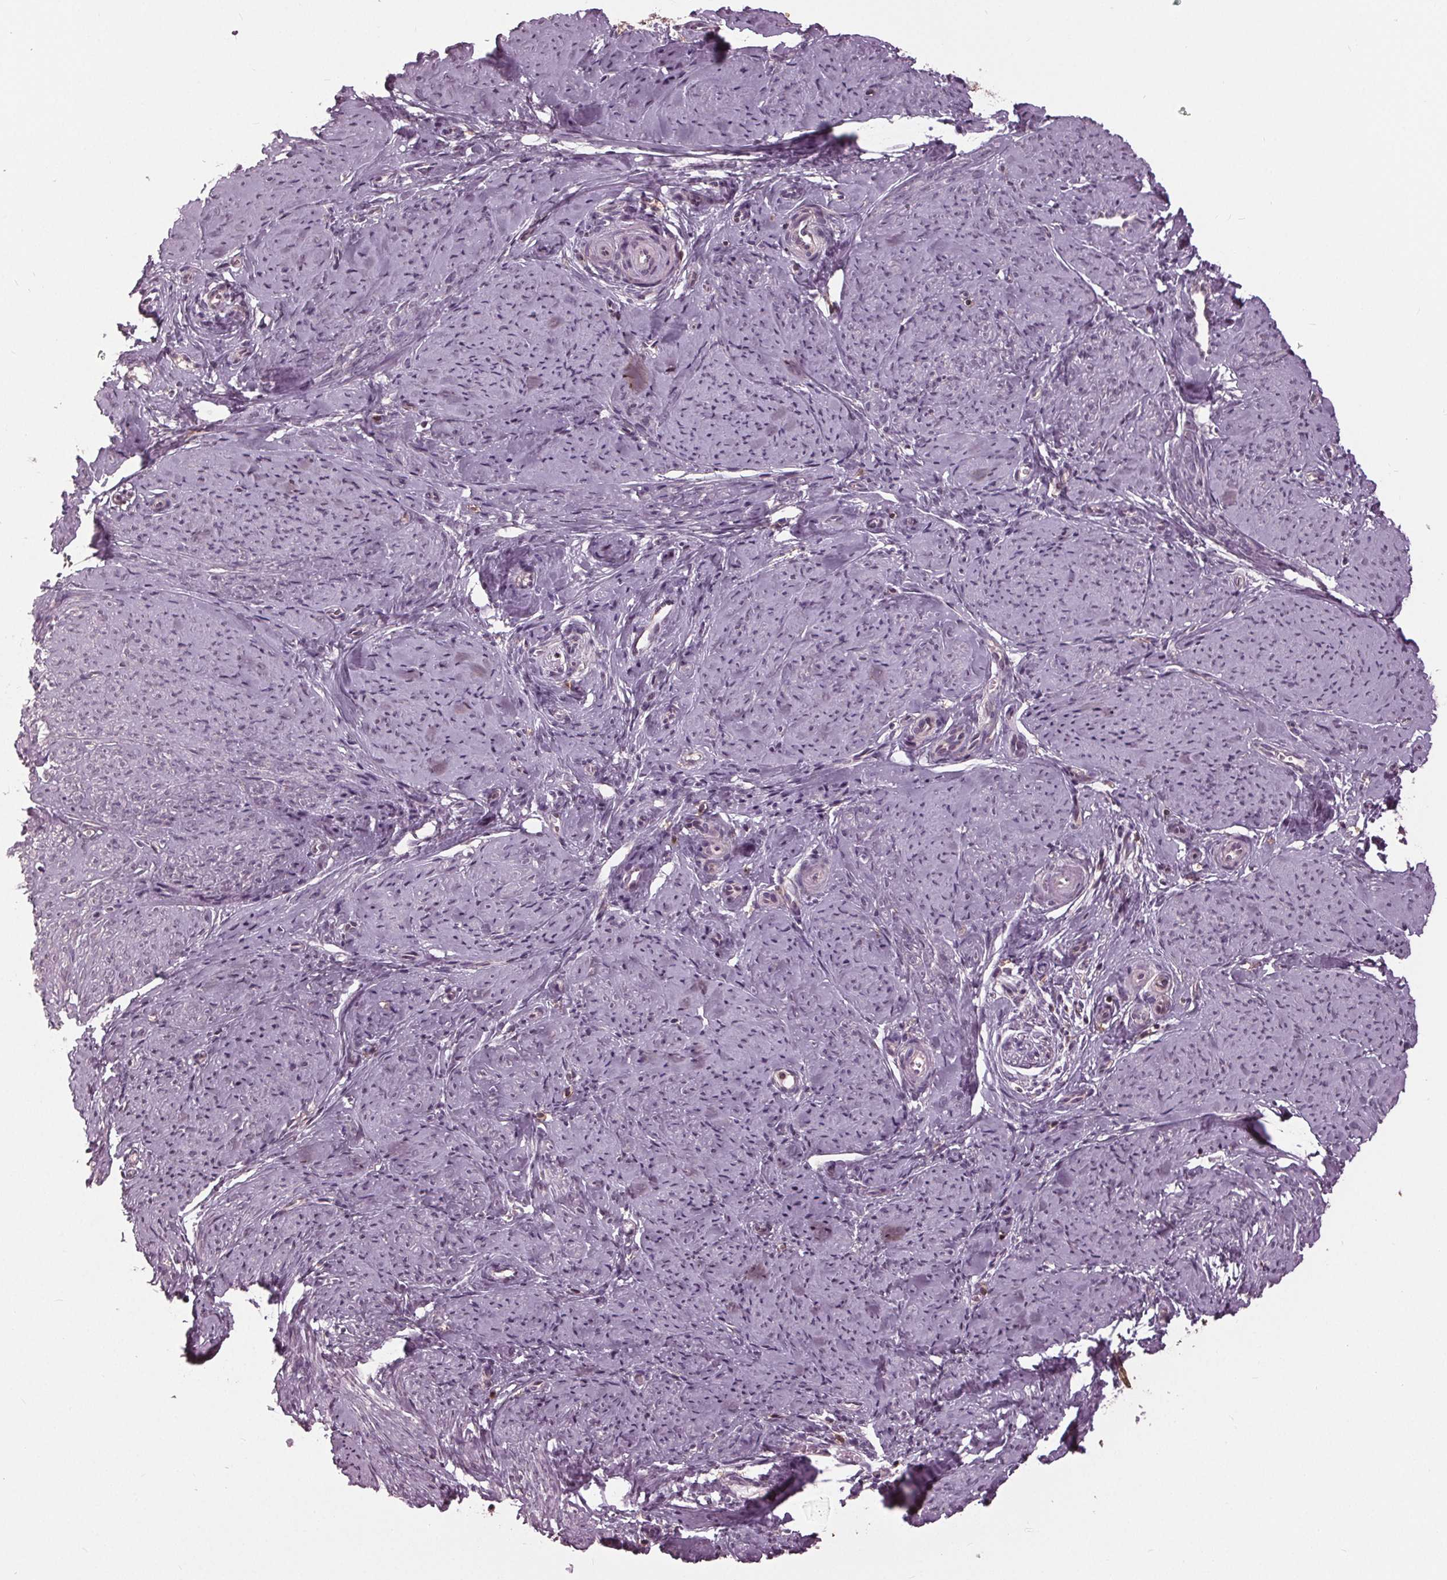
{"staining": {"intensity": "negative", "quantity": "none", "location": "none"}, "tissue": "smooth muscle", "cell_type": "Smooth muscle cells", "image_type": "normal", "snomed": [{"axis": "morphology", "description": "Normal tissue, NOS"}, {"axis": "topography", "description": "Smooth muscle"}], "caption": "High magnification brightfield microscopy of normal smooth muscle stained with DAB (3,3'-diaminobenzidine) (brown) and counterstained with hematoxylin (blue): smooth muscle cells show no significant expression.", "gene": "SIGLEC6", "patient": {"sex": "female", "age": 48}}